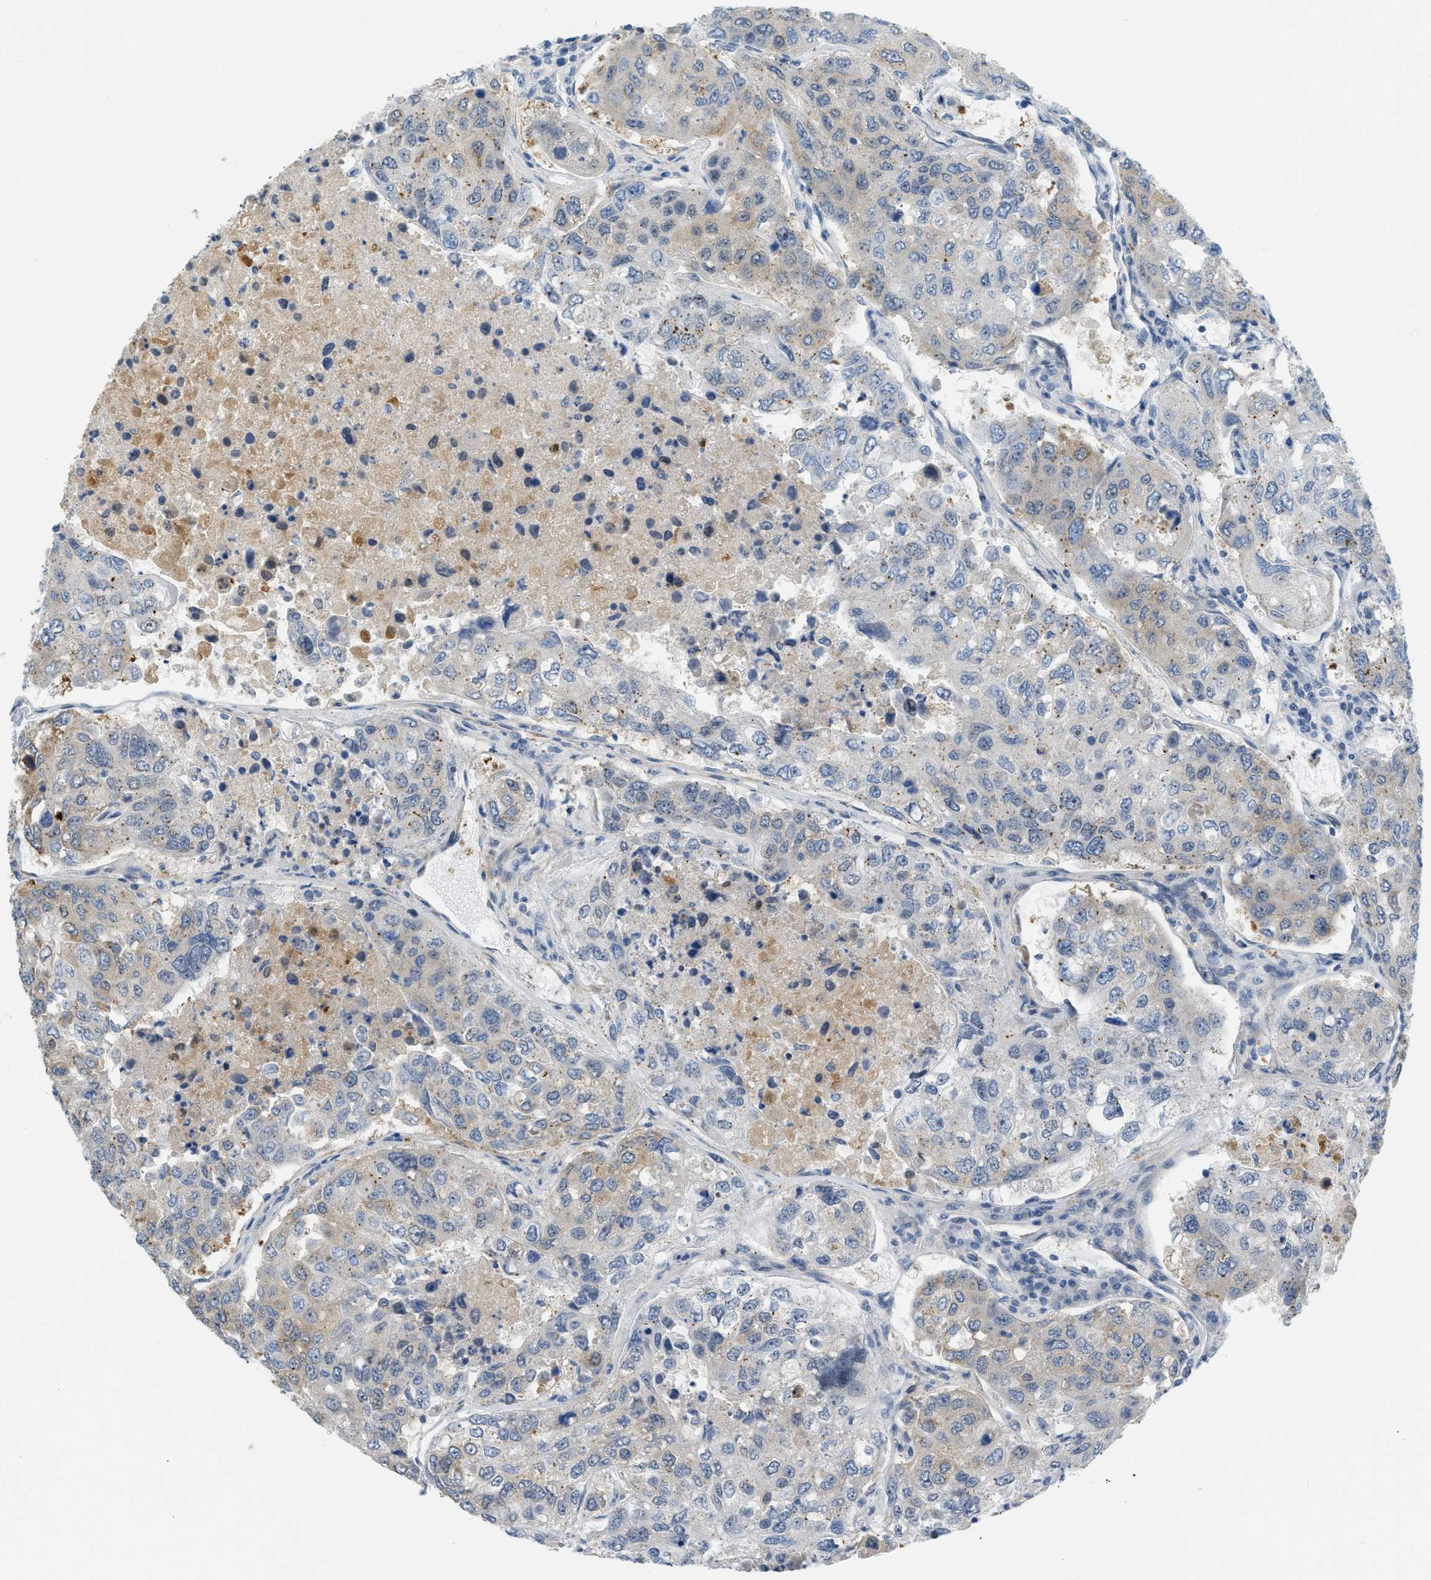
{"staining": {"intensity": "moderate", "quantity": "25%-75%", "location": "cytoplasmic/membranous"}, "tissue": "urothelial cancer", "cell_type": "Tumor cells", "image_type": "cancer", "snomed": [{"axis": "morphology", "description": "Urothelial carcinoma, High grade"}, {"axis": "topography", "description": "Lymph node"}, {"axis": "topography", "description": "Urinary bladder"}], "caption": "Urothelial cancer stained for a protein reveals moderate cytoplasmic/membranous positivity in tumor cells.", "gene": "ZNF408", "patient": {"sex": "male", "age": 51}}